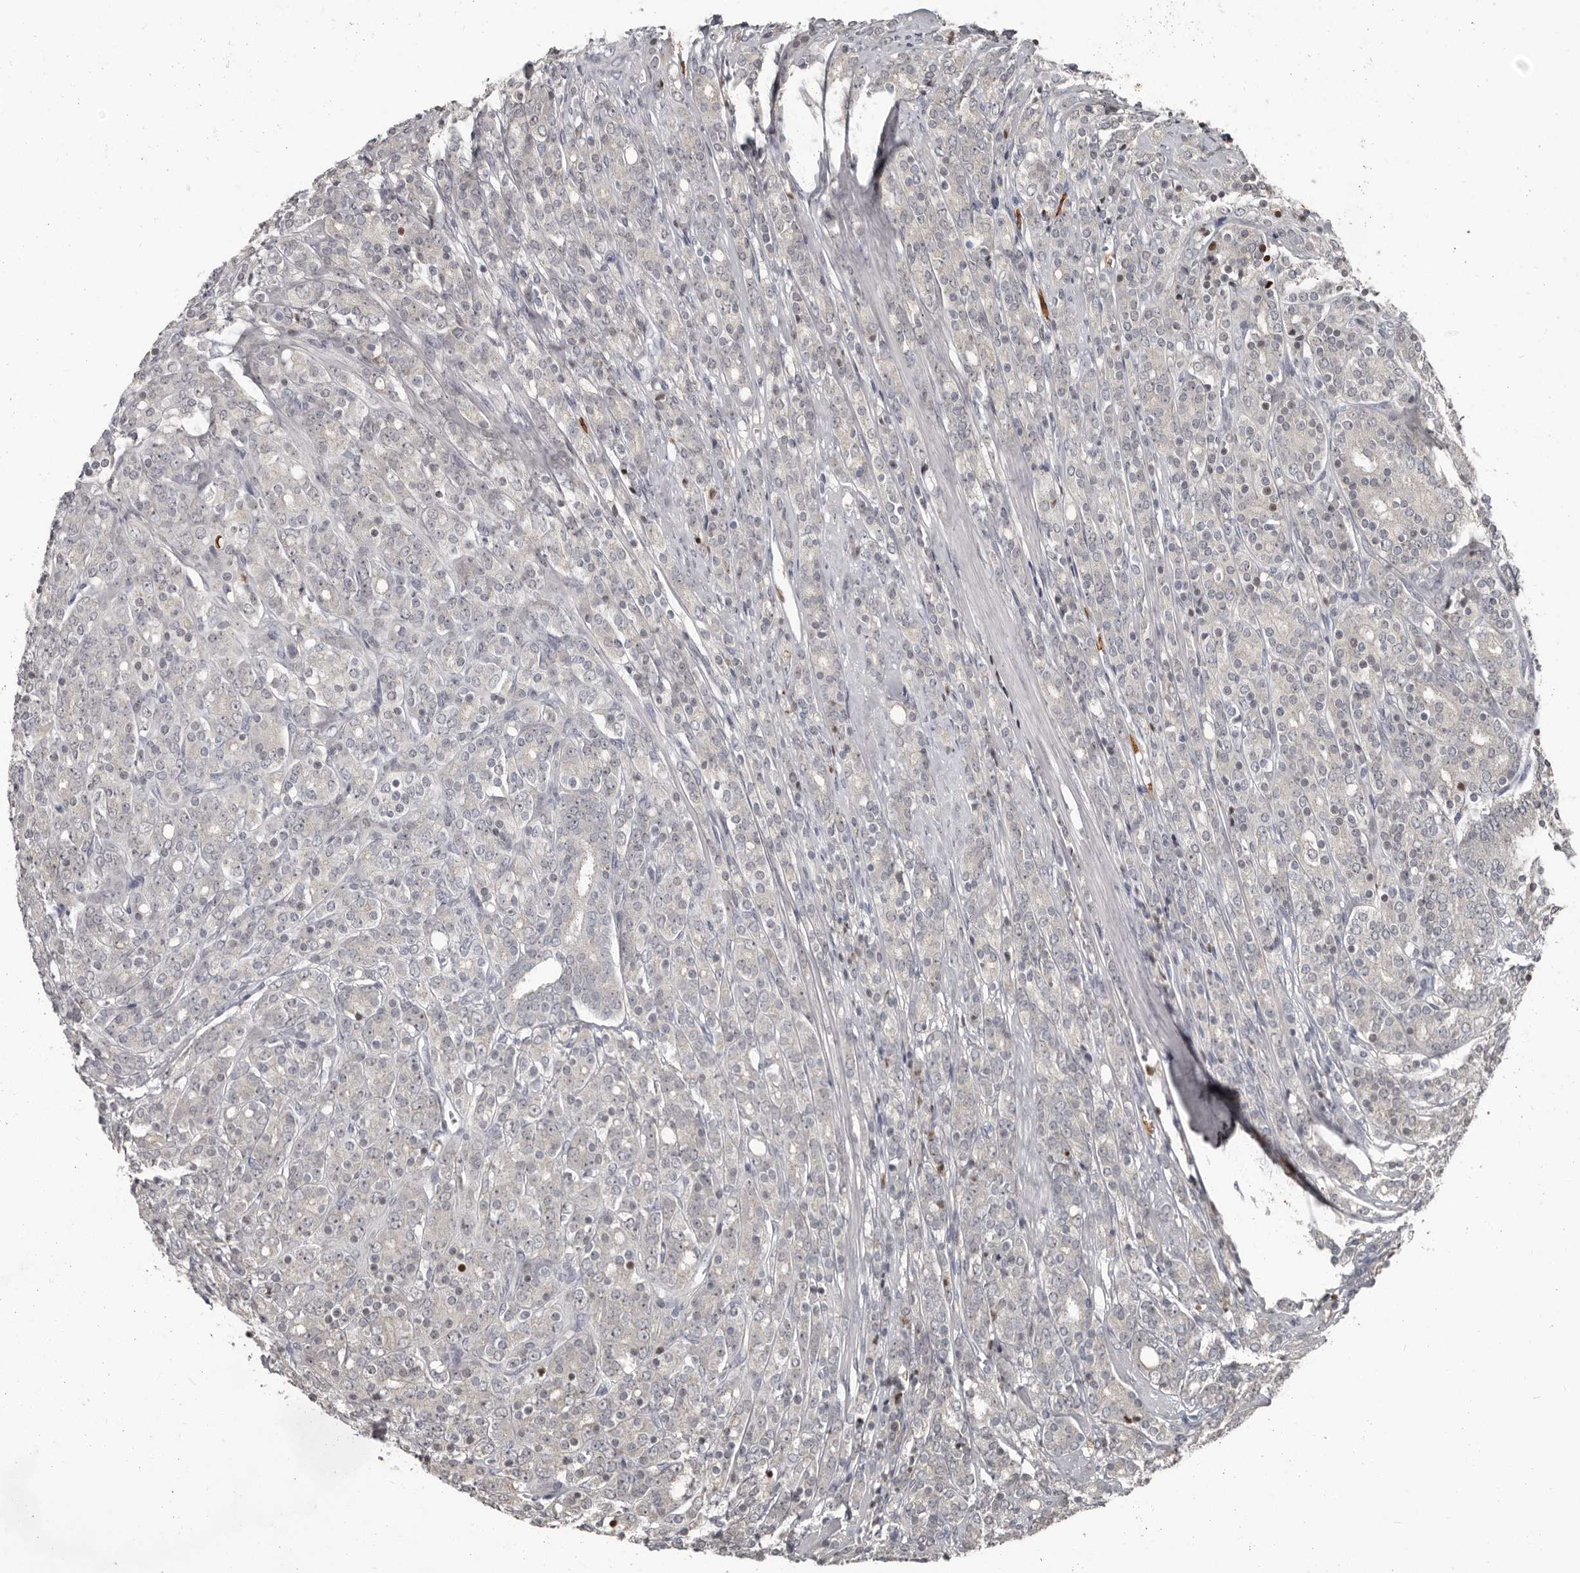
{"staining": {"intensity": "negative", "quantity": "none", "location": "none"}, "tissue": "prostate cancer", "cell_type": "Tumor cells", "image_type": "cancer", "snomed": [{"axis": "morphology", "description": "Adenocarcinoma, High grade"}, {"axis": "topography", "description": "Prostate"}], "caption": "Adenocarcinoma (high-grade) (prostate) stained for a protein using immunohistochemistry (IHC) shows no positivity tumor cells.", "gene": "GPR157", "patient": {"sex": "male", "age": 62}}